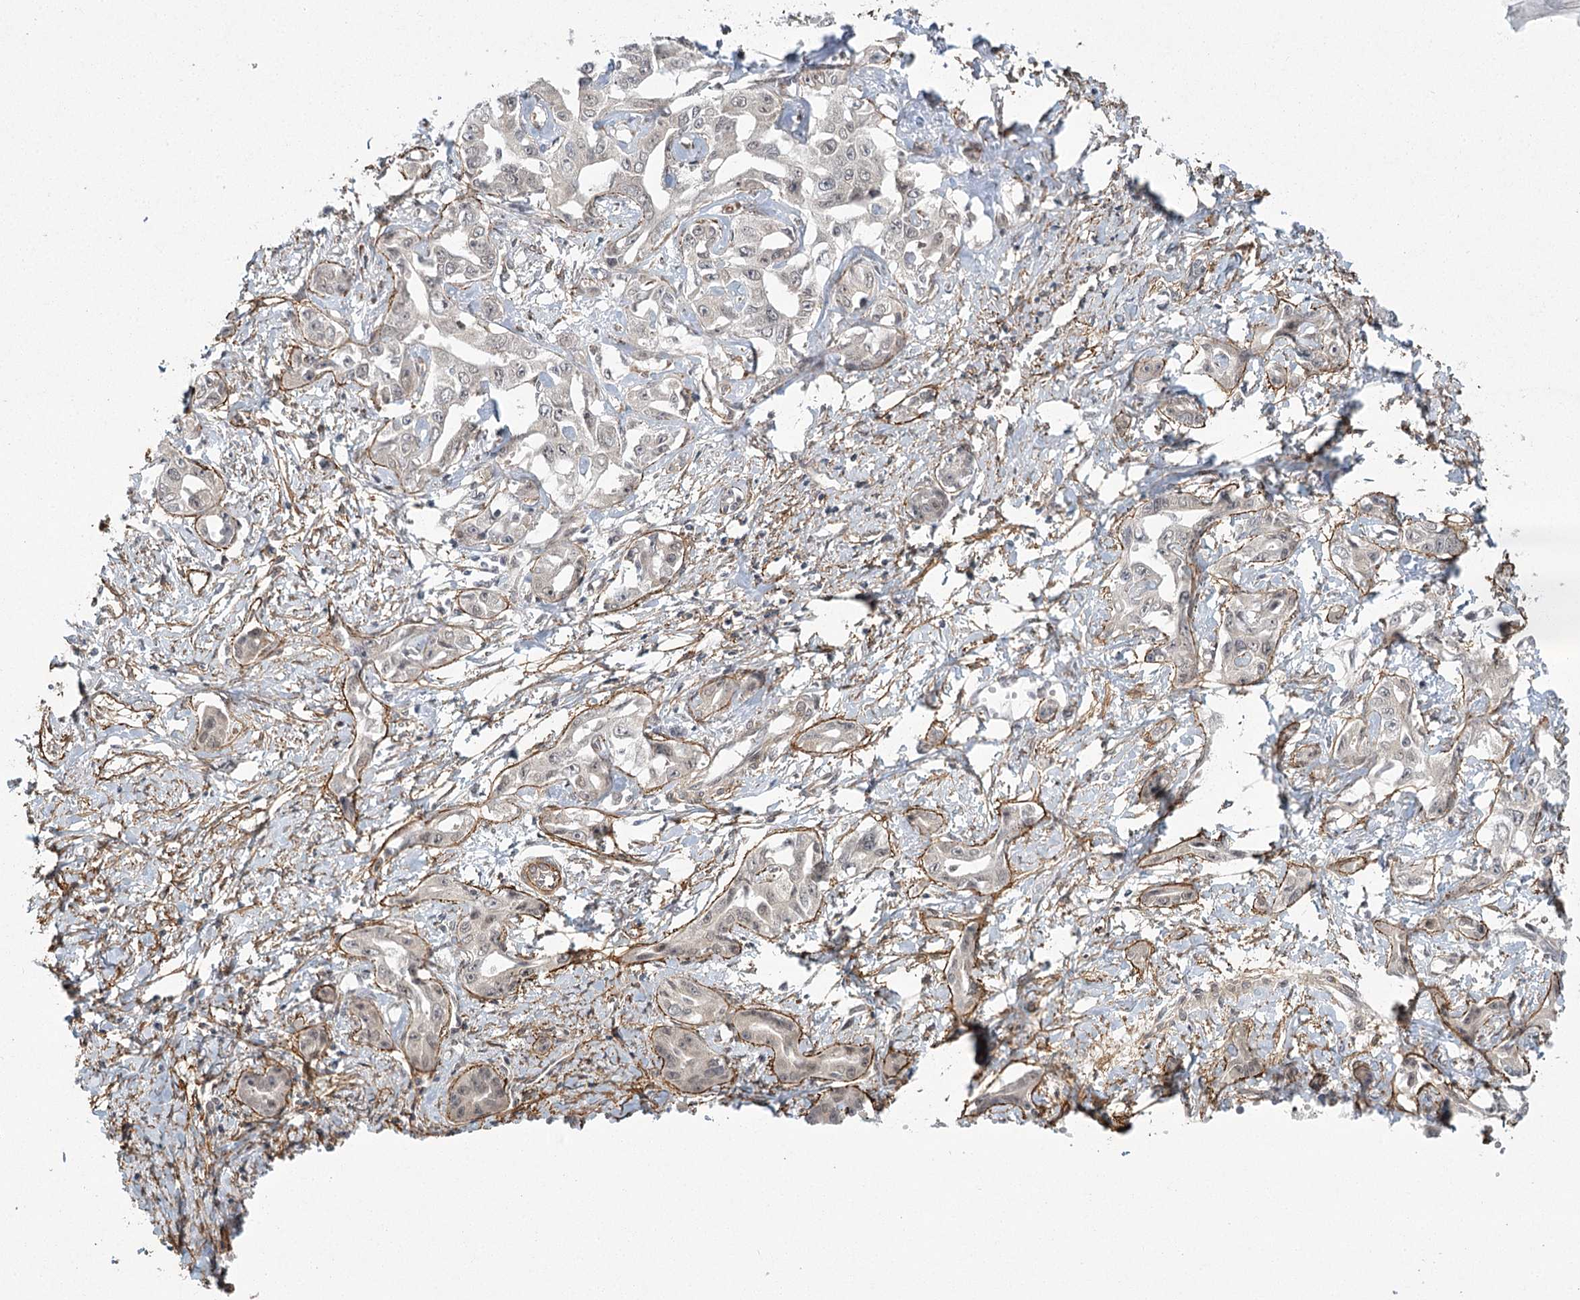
{"staining": {"intensity": "negative", "quantity": "none", "location": "none"}, "tissue": "liver cancer", "cell_type": "Tumor cells", "image_type": "cancer", "snomed": [{"axis": "morphology", "description": "Cholangiocarcinoma"}, {"axis": "topography", "description": "Liver"}], "caption": "Tumor cells are negative for protein expression in human liver cholangiocarcinoma.", "gene": "MED28", "patient": {"sex": "male", "age": 59}}